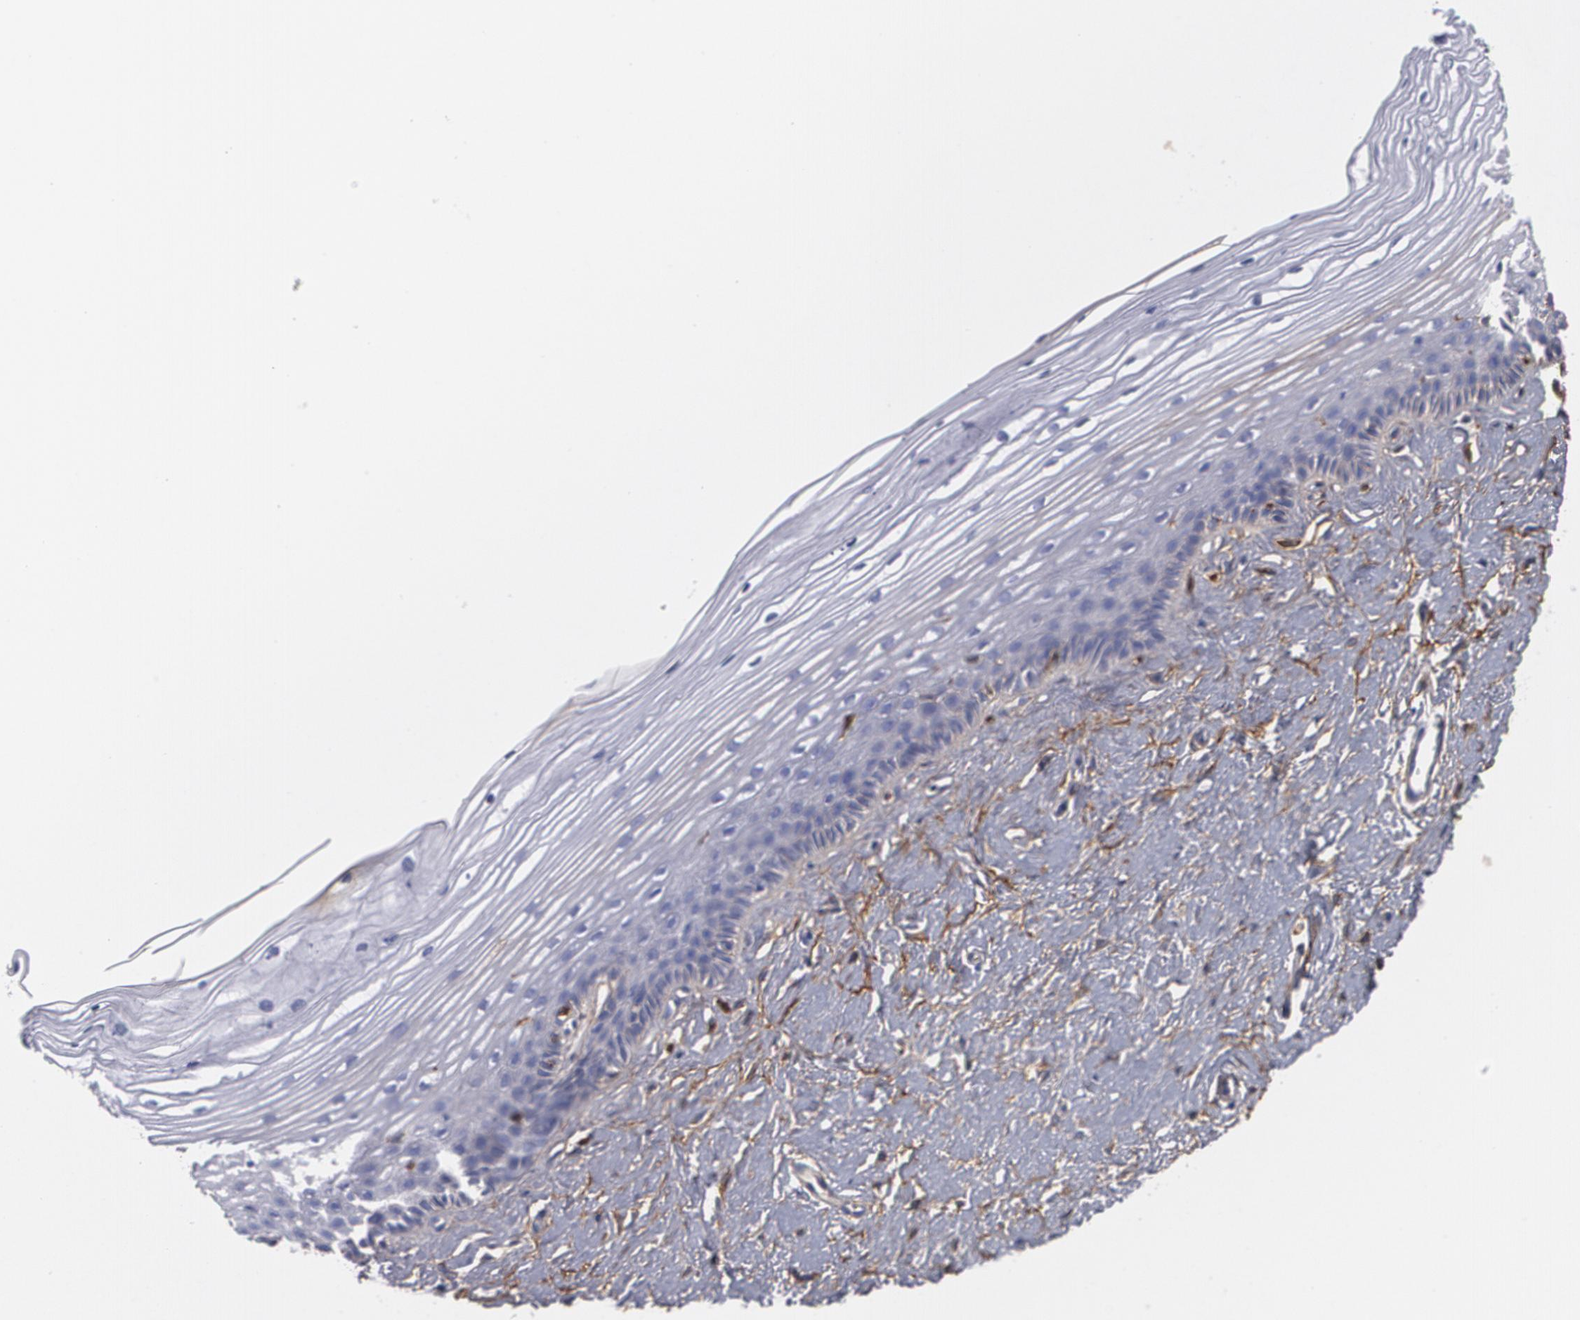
{"staining": {"intensity": "moderate", "quantity": "25%-75%", "location": "cytoplasmic/membranous"}, "tissue": "cervix", "cell_type": "Glandular cells", "image_type": "normal", "snomed": [{"axis": "morphology", "description": "Normal tissue, NOS"}, {"axis": "topography", "description": "Cervix"}], "caption": "Immunohistochemical staining of unremarkable human cervix displays 25%-75% levels of moderate cytoplasmic/membranous protein expression in about 25%-75% of glandular cells. The staining was performed using DAB (3,3'-diaminobenzidine), with brown indicating positive protein expression. Nuclei are stained blue with hematoxylin.", "gene": "FBLN1", "patient": {"sex": "female", "age": 40}}